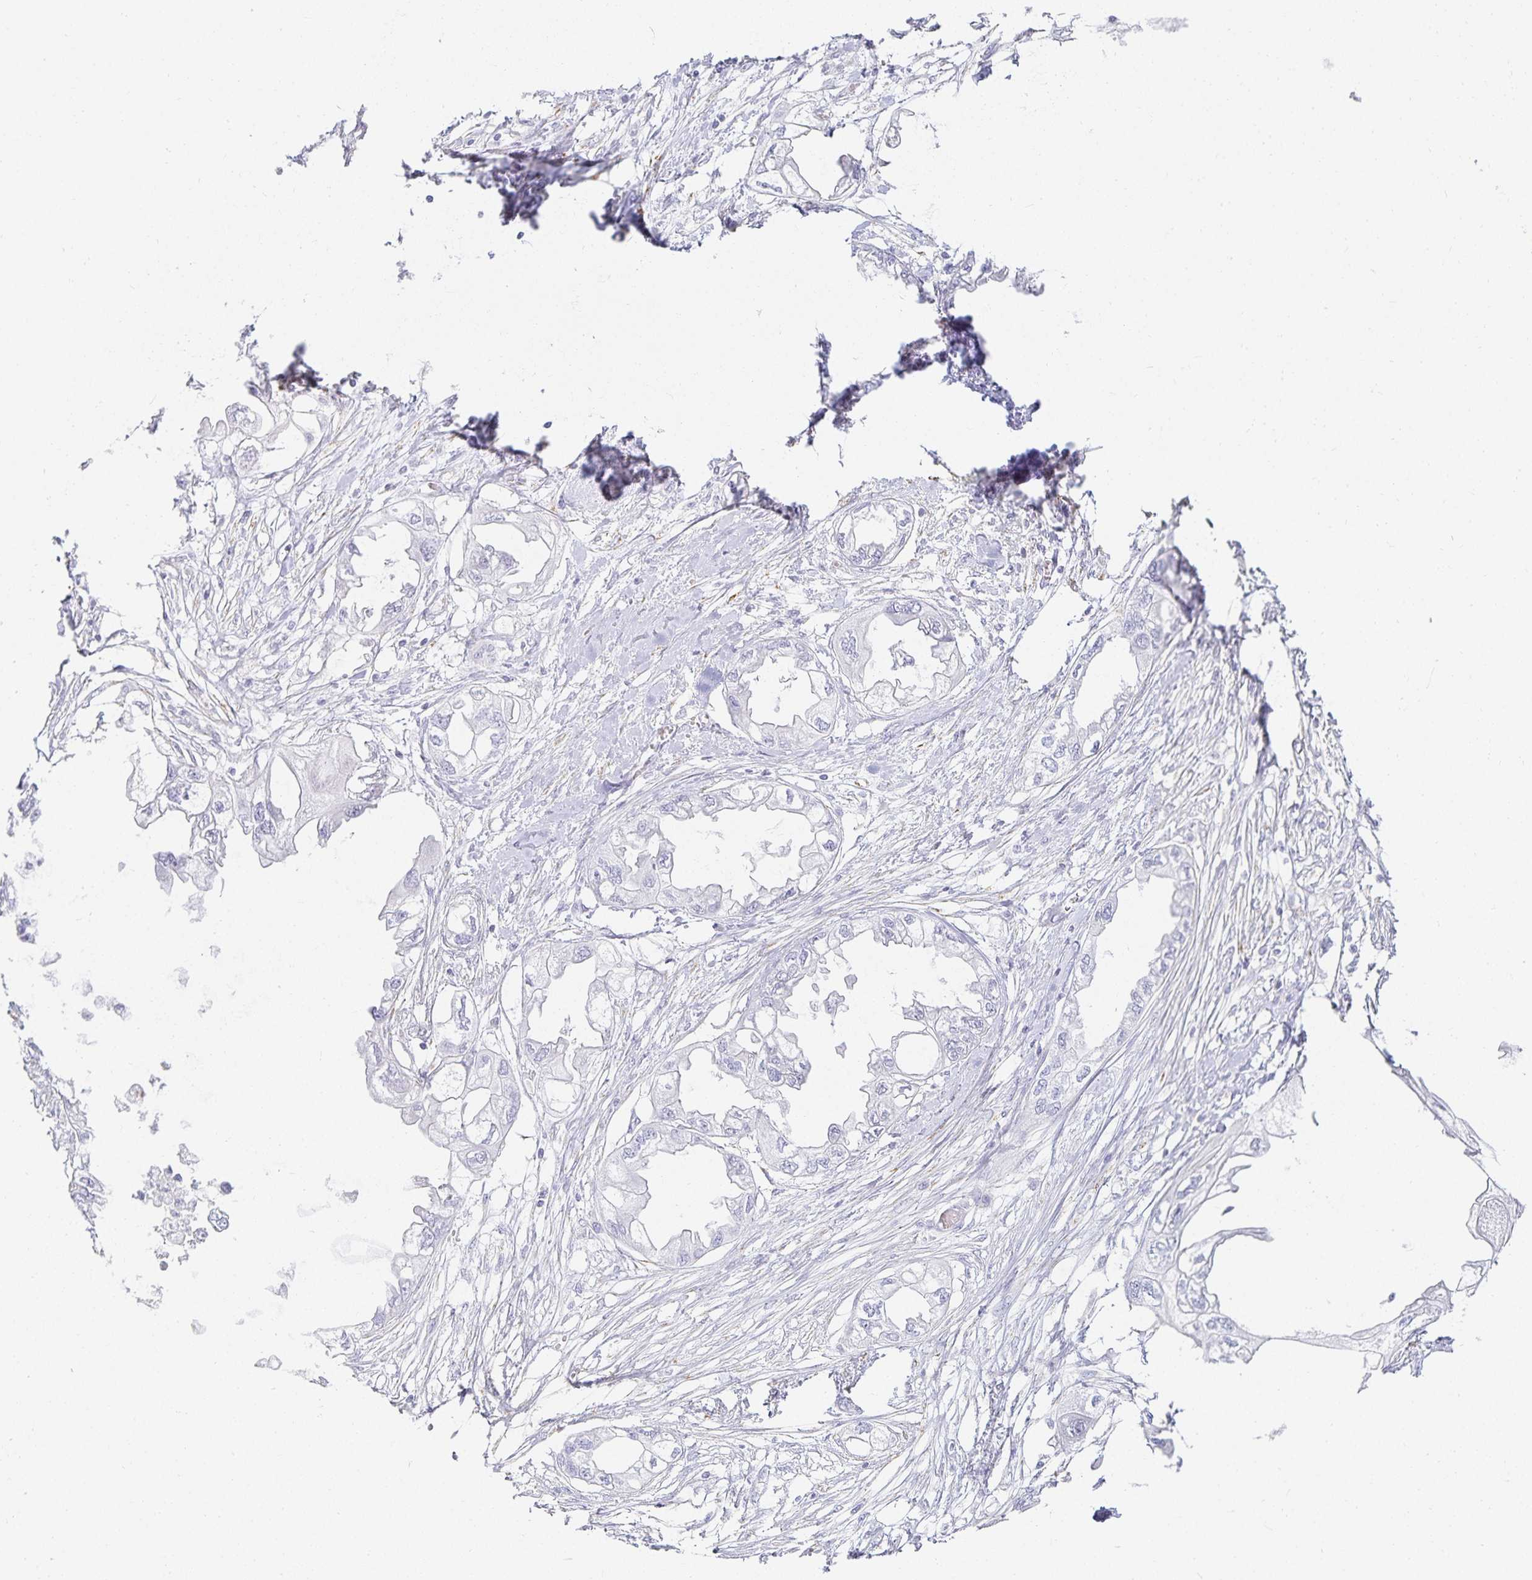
{"staining": {"intensity": "negative", "quantity": "none", "location": "none"}, "tissue": "endometrial cancer", "cell_type": "Tumor cells", "image_type": "cancer", "snomed": [{"axis": "morphology", "description": "Adenocarcinoma, NOS"}, {"axis": "morphology", "description": "Adenocarcinoma, metastatic, NOS"}, {"axis": "topography", "description": "Adipose tissue"}, {"axis": "topography", "description": "Endometrium"}], "caption": "There is no significant expression in tumor cells of metastatic adenocarcinoma (endometrial). (Immunohistochemistry (ihc), brightfield microscopy, high magnification).", "gene": "GP2", "patient": {"sex": "female", "age": 67}}